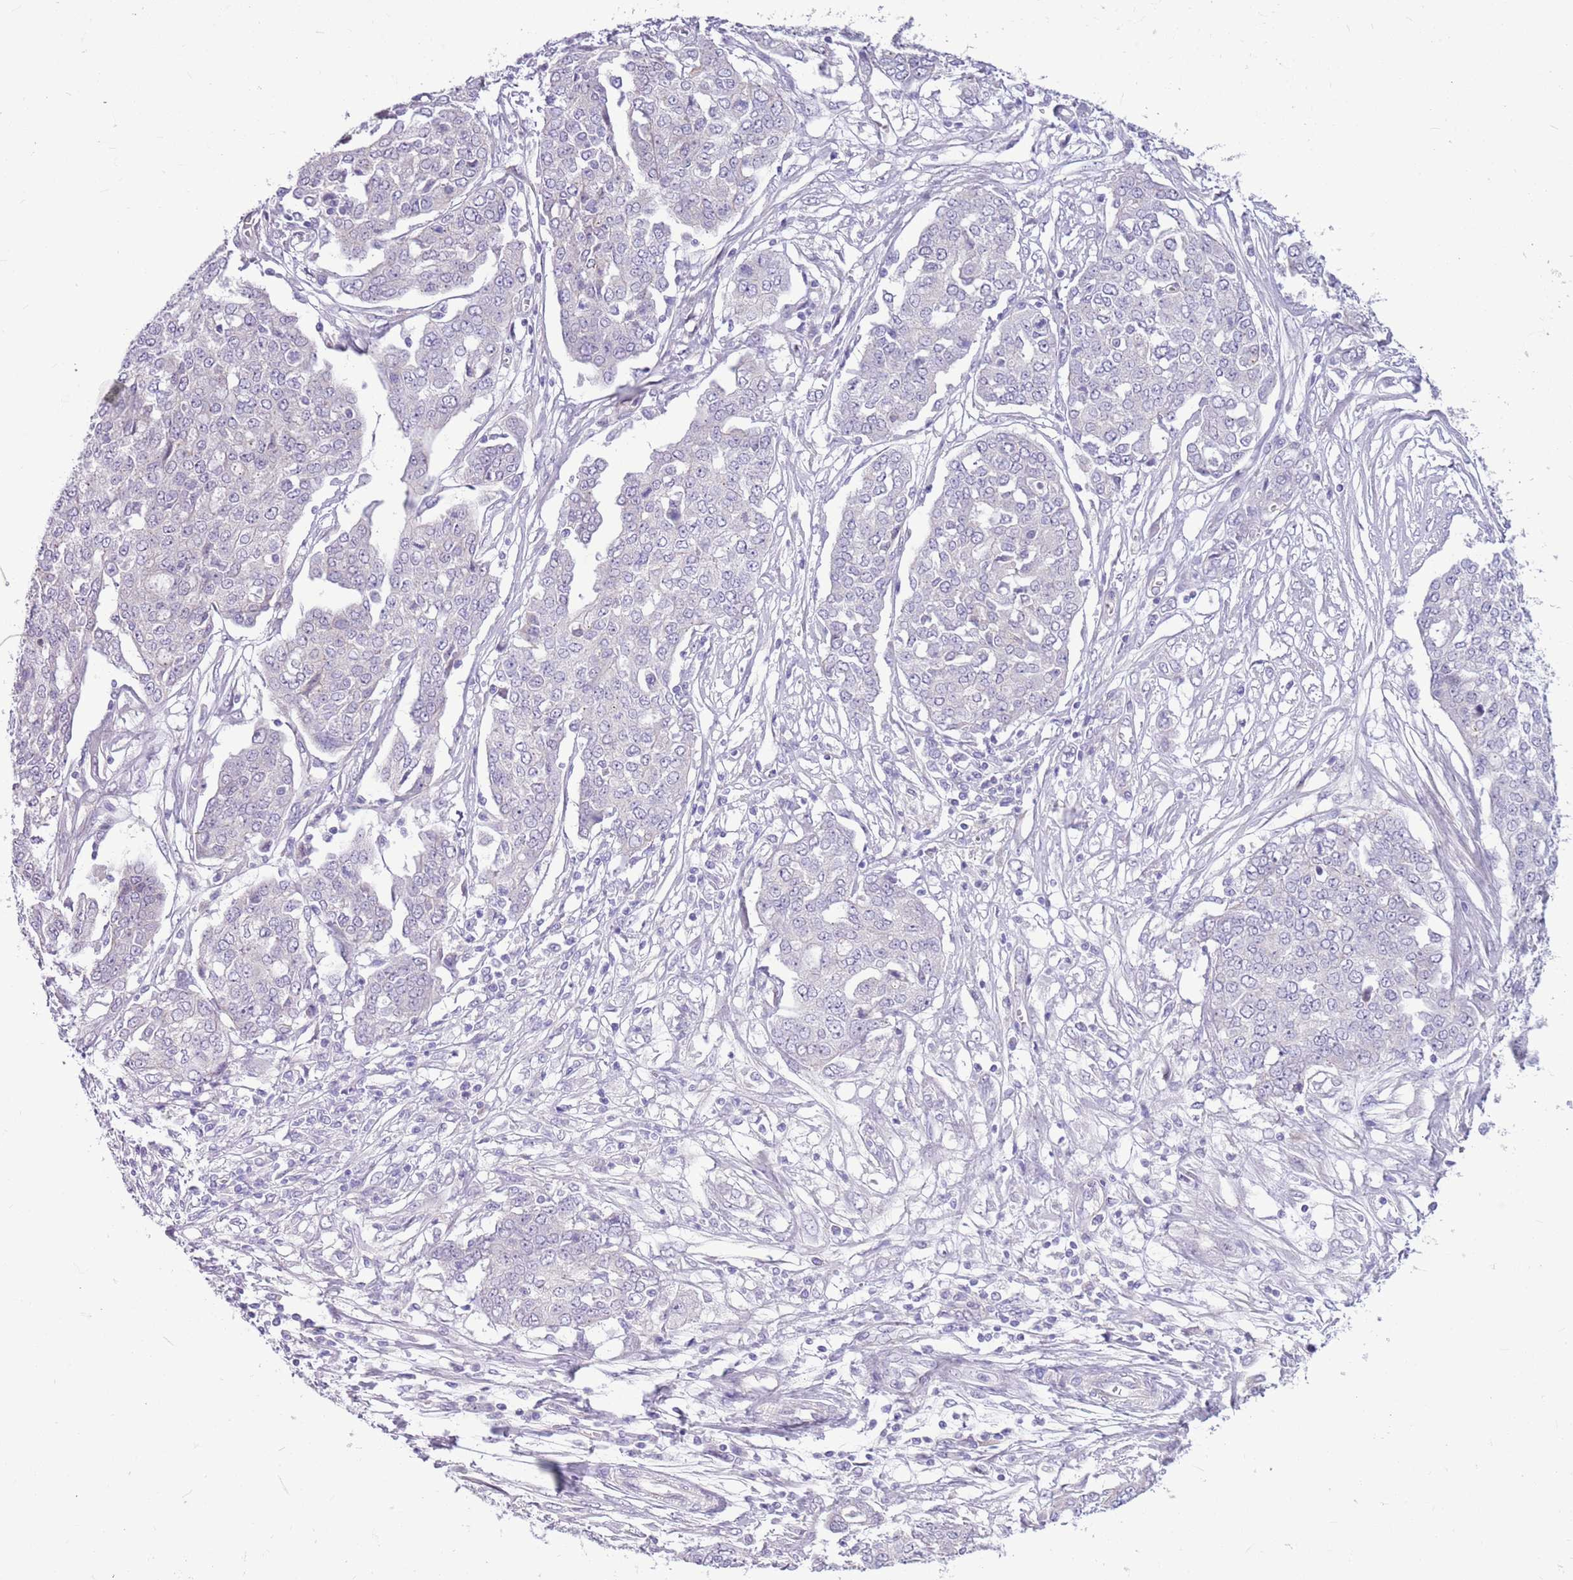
{"staining": {"intensity": "negative", "quantity": "none", "location": "none"}, "tissue": "ovarian cancer", "cell_type": "Tumor cells", "image_type": "cancer", "snomed": [{"axis": "morphology", "description": "Cystadenocarcinoma, serous, NOS"}, {"axis": "topography", "description": "Soft tissue"}, {"axis": "topography", "description": "Ovary"}], "caption": "The immunohistochemistry histopathology image has no significant expression in tumor cells of ovarian cancer (serous cystadenocarcinoma) tissue.", "gene": "PARP8", "patient": {"sex": "female", "age": 57}}